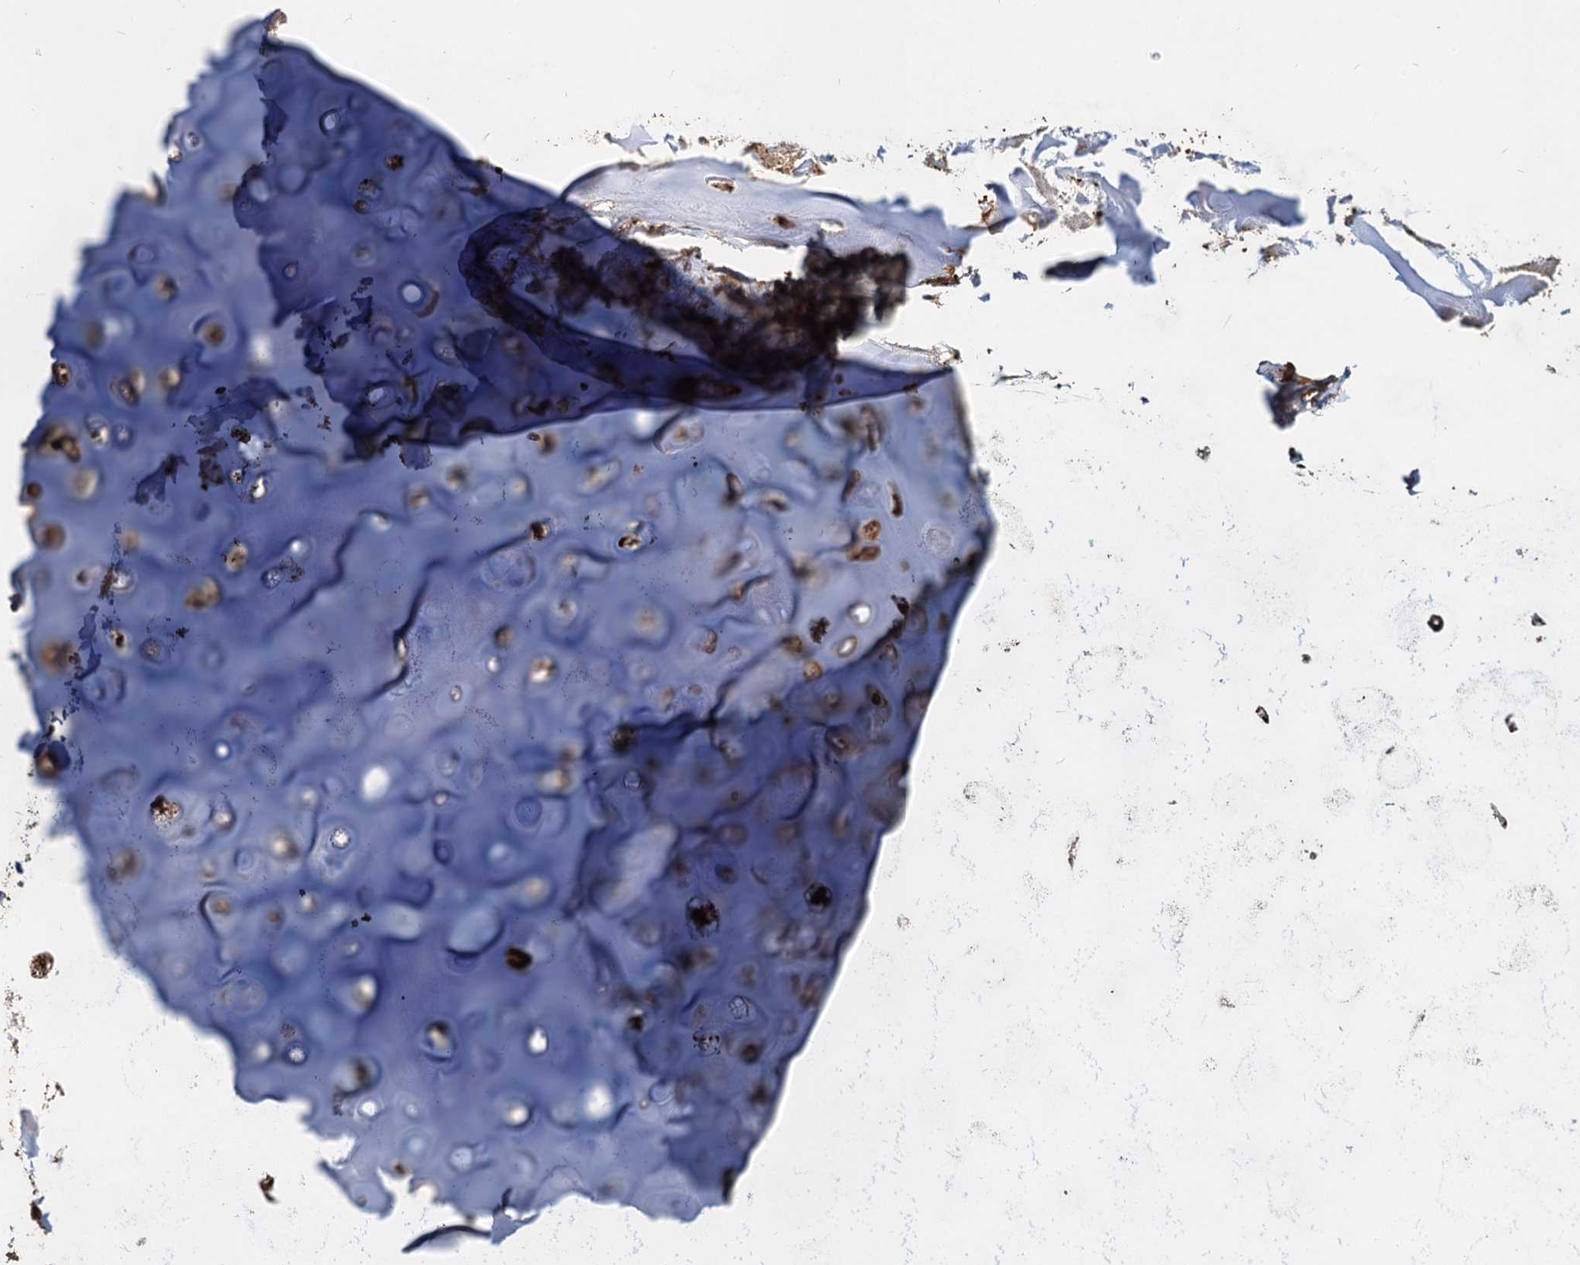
{"staining": {"intensity": "moderate", "quantity": ">75%", "location": "cytoplasmic/membranous"}, "tissue": "adipose tissue", "cell_type": "Adipocytes", "image_type": "normal", "snomed": [{"axis": "morphology", "description": "Normal tissue, NOS"}, {"axis": "topography", "description": "Lymph node"}, {"axis": "topography", "description": "Cartilage tissue"}, {"axis": "topography", "description": "Bronchus"}], "caption": "Immunohistochemical staining of benign adipose tissue shows >75% levels of moderate cytoplasmic/membranous protein expression in approximately >75% of adipocytes. Immunohistochemistry (ihc) stains the protein in brown and the nuclei are stained blue.", "gene": "TRIM23", "patient": {"sex": "male", "age": 63}}